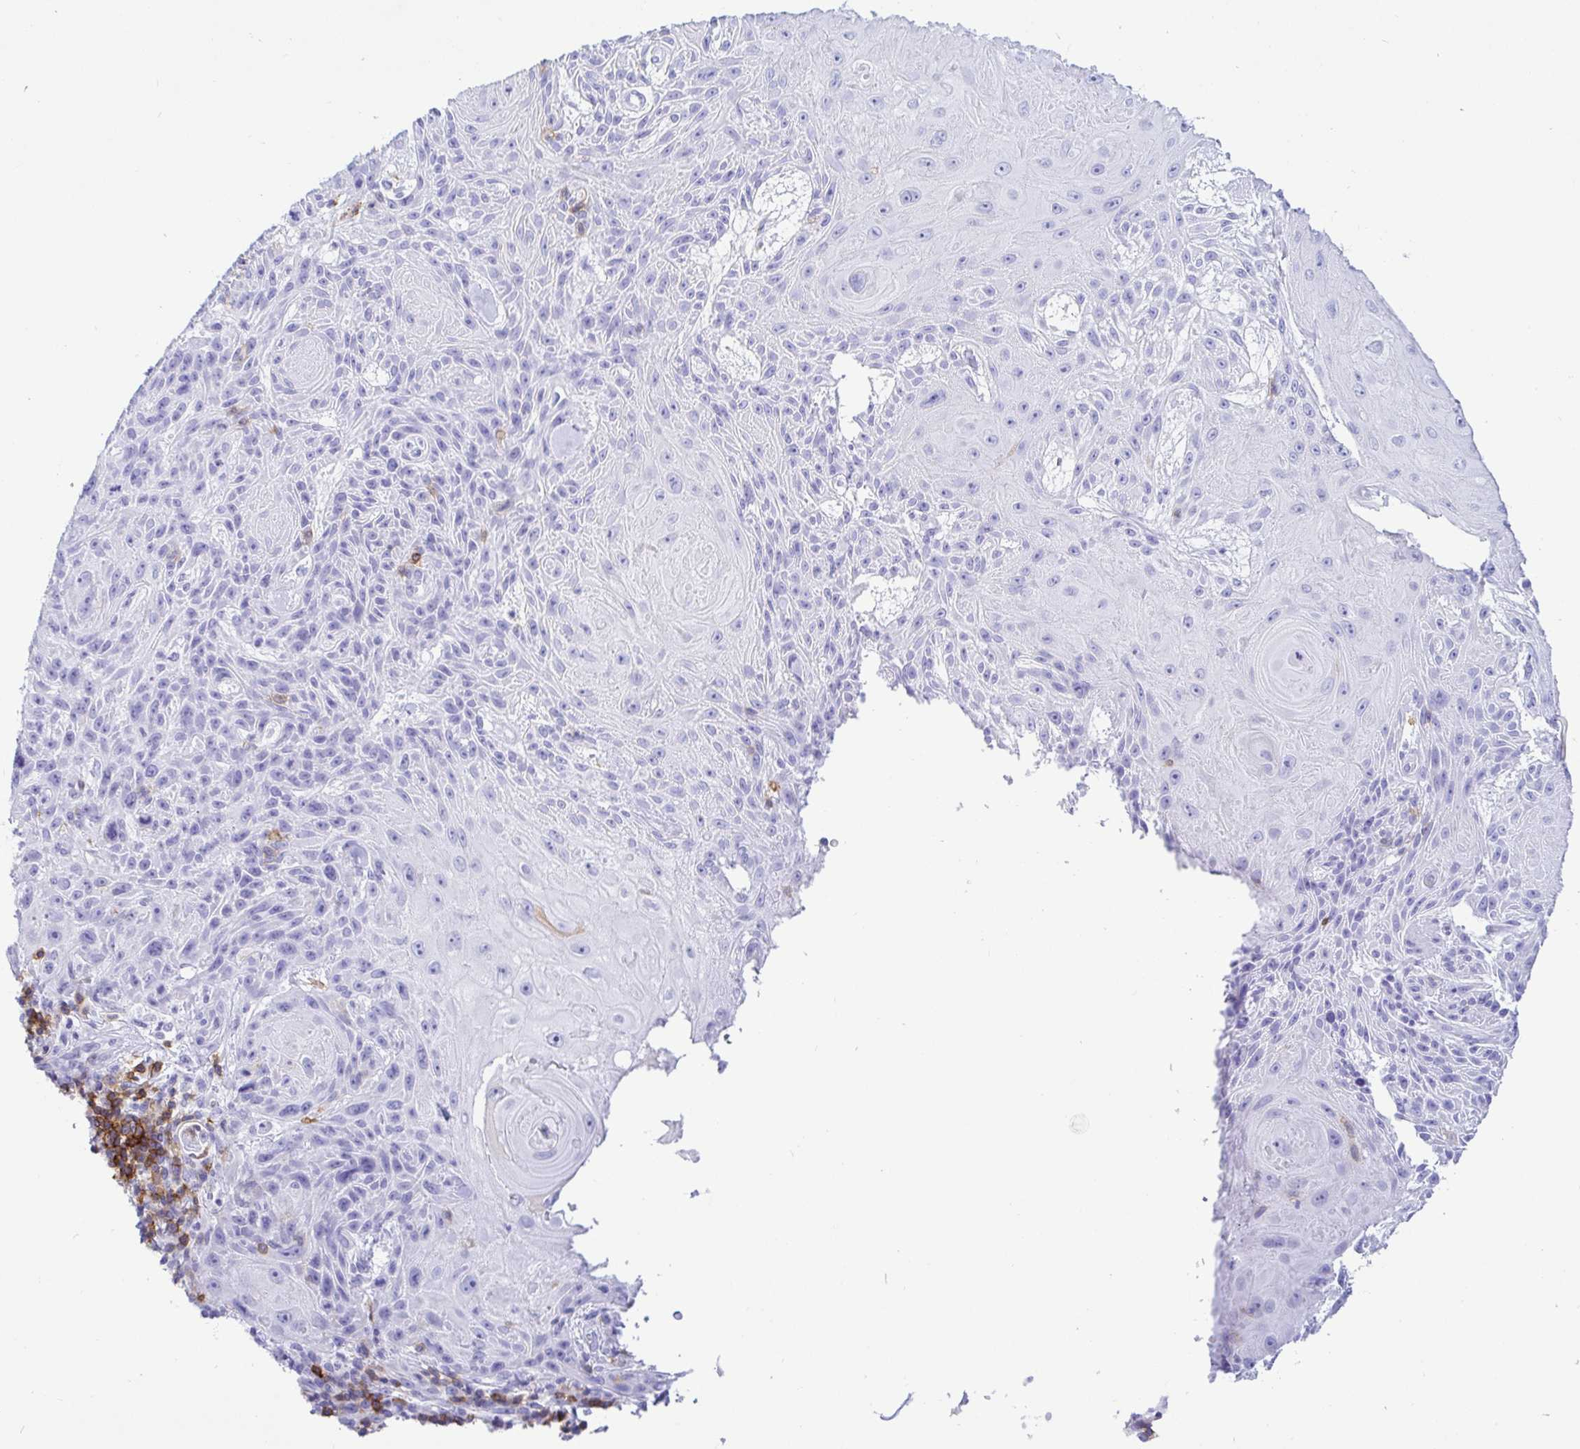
{"staining": {"intensity": "negative", "quantity": "none", "location": "none"}, "tissue": "skin cancer", "cell_type": "Tumor cells", "image_type": "cancer", "snomed": [{"axis": "morphology", "description": "Squamous cell carcinoma, NOS"}, {"axis": "topography", "description": "Skin"}], "caption": "A photomicrograph of human squamous cell carcinoma (skin) is negative for staining in tumor cells.", "gene": "CD5", "patient": {"sex": "male", "age": 88}}